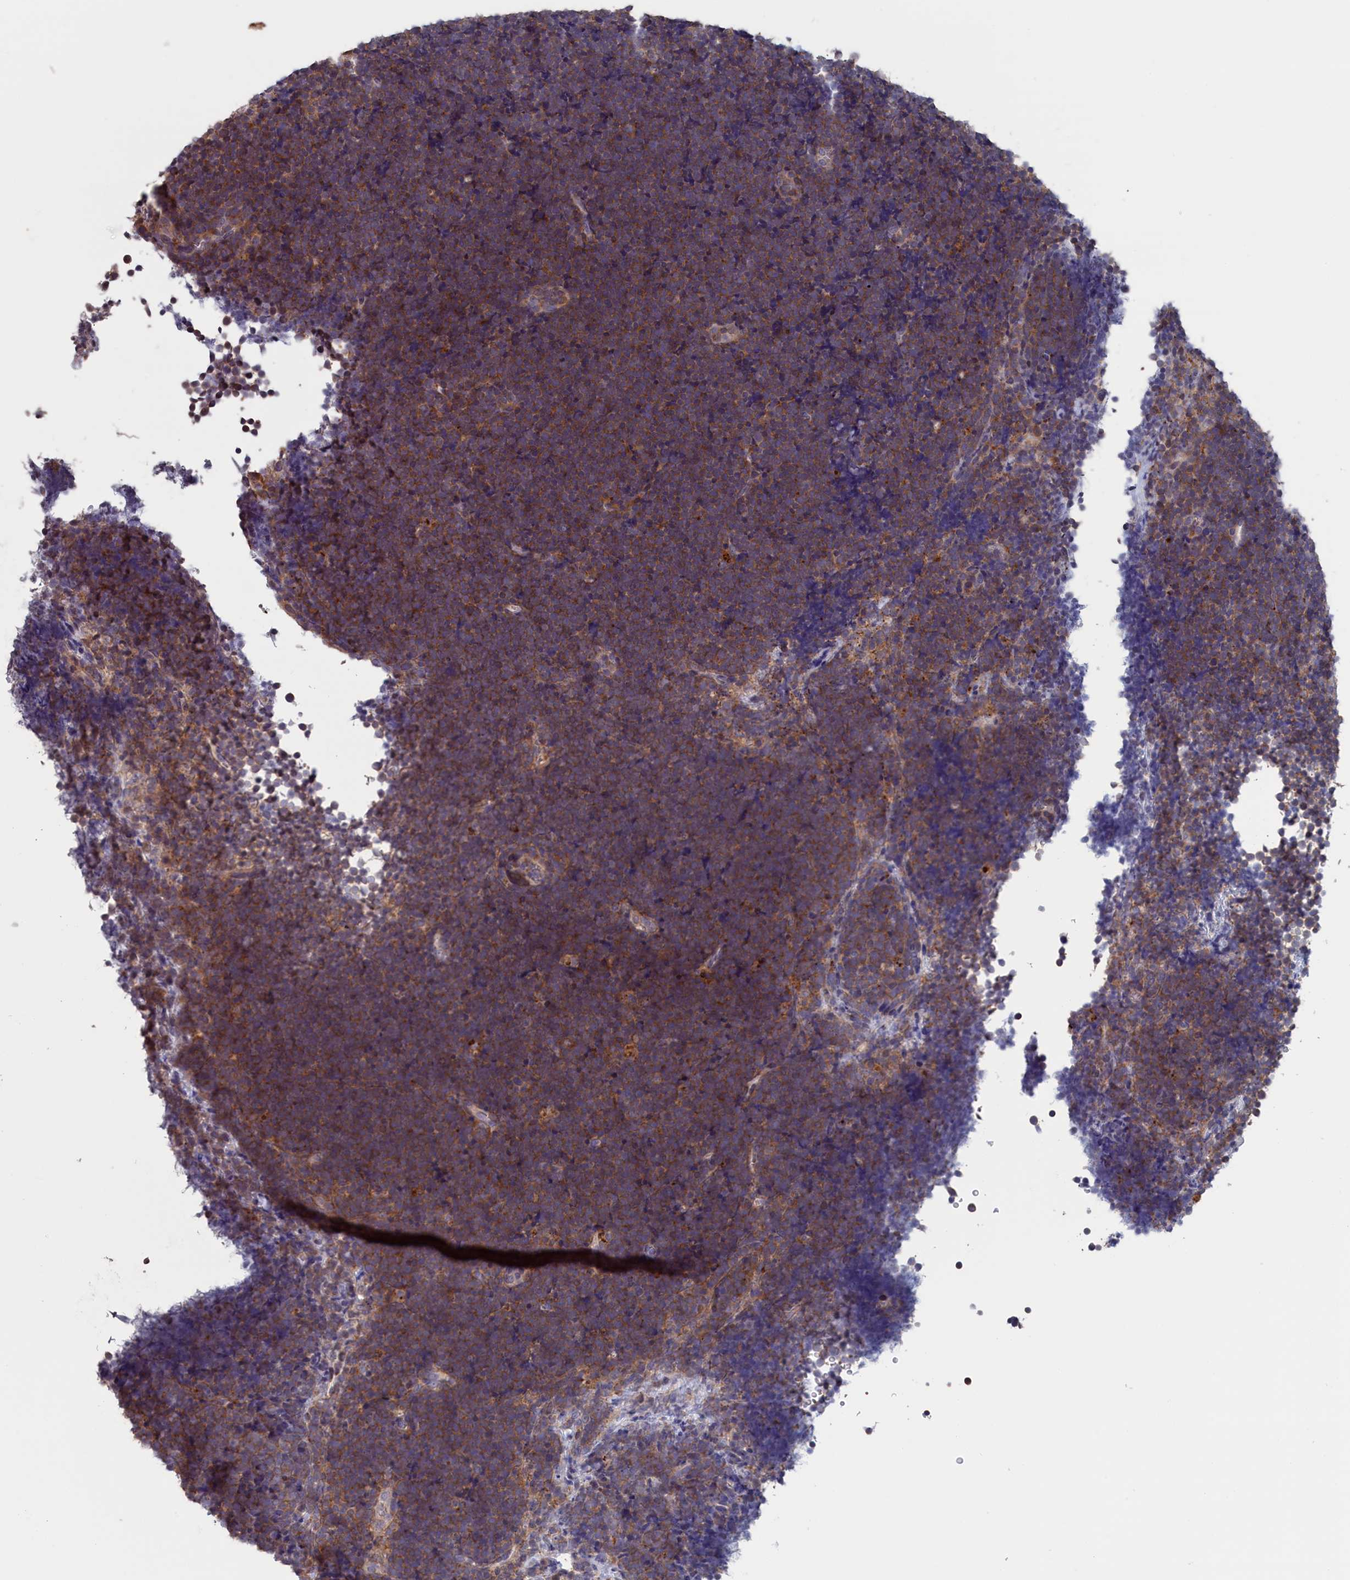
{"staining": {"intensity": "moderate", "quantity": "25%-75%", "location": "cytoplasmic/membranous"}, "tissue": "lymphoma", "cell_type": "Tumor cells", "image_type": "cancer", "snomed": [{"axis": "morphology", "description": "Malignant lymphoma, non-Hodgkin's type, High grade"}, {"axis": "topography", "description": "Lymph node"}], "caption": "High-grade malignant lymphoma, non-Hodgkin's type stained with a brown dye exhibits moderate cytoplasmic/membranous positive staining in approximately 25%-75% of tumor cells.", "gene": "CACTIN", "patient": {"sex": "male", "age": 13}}